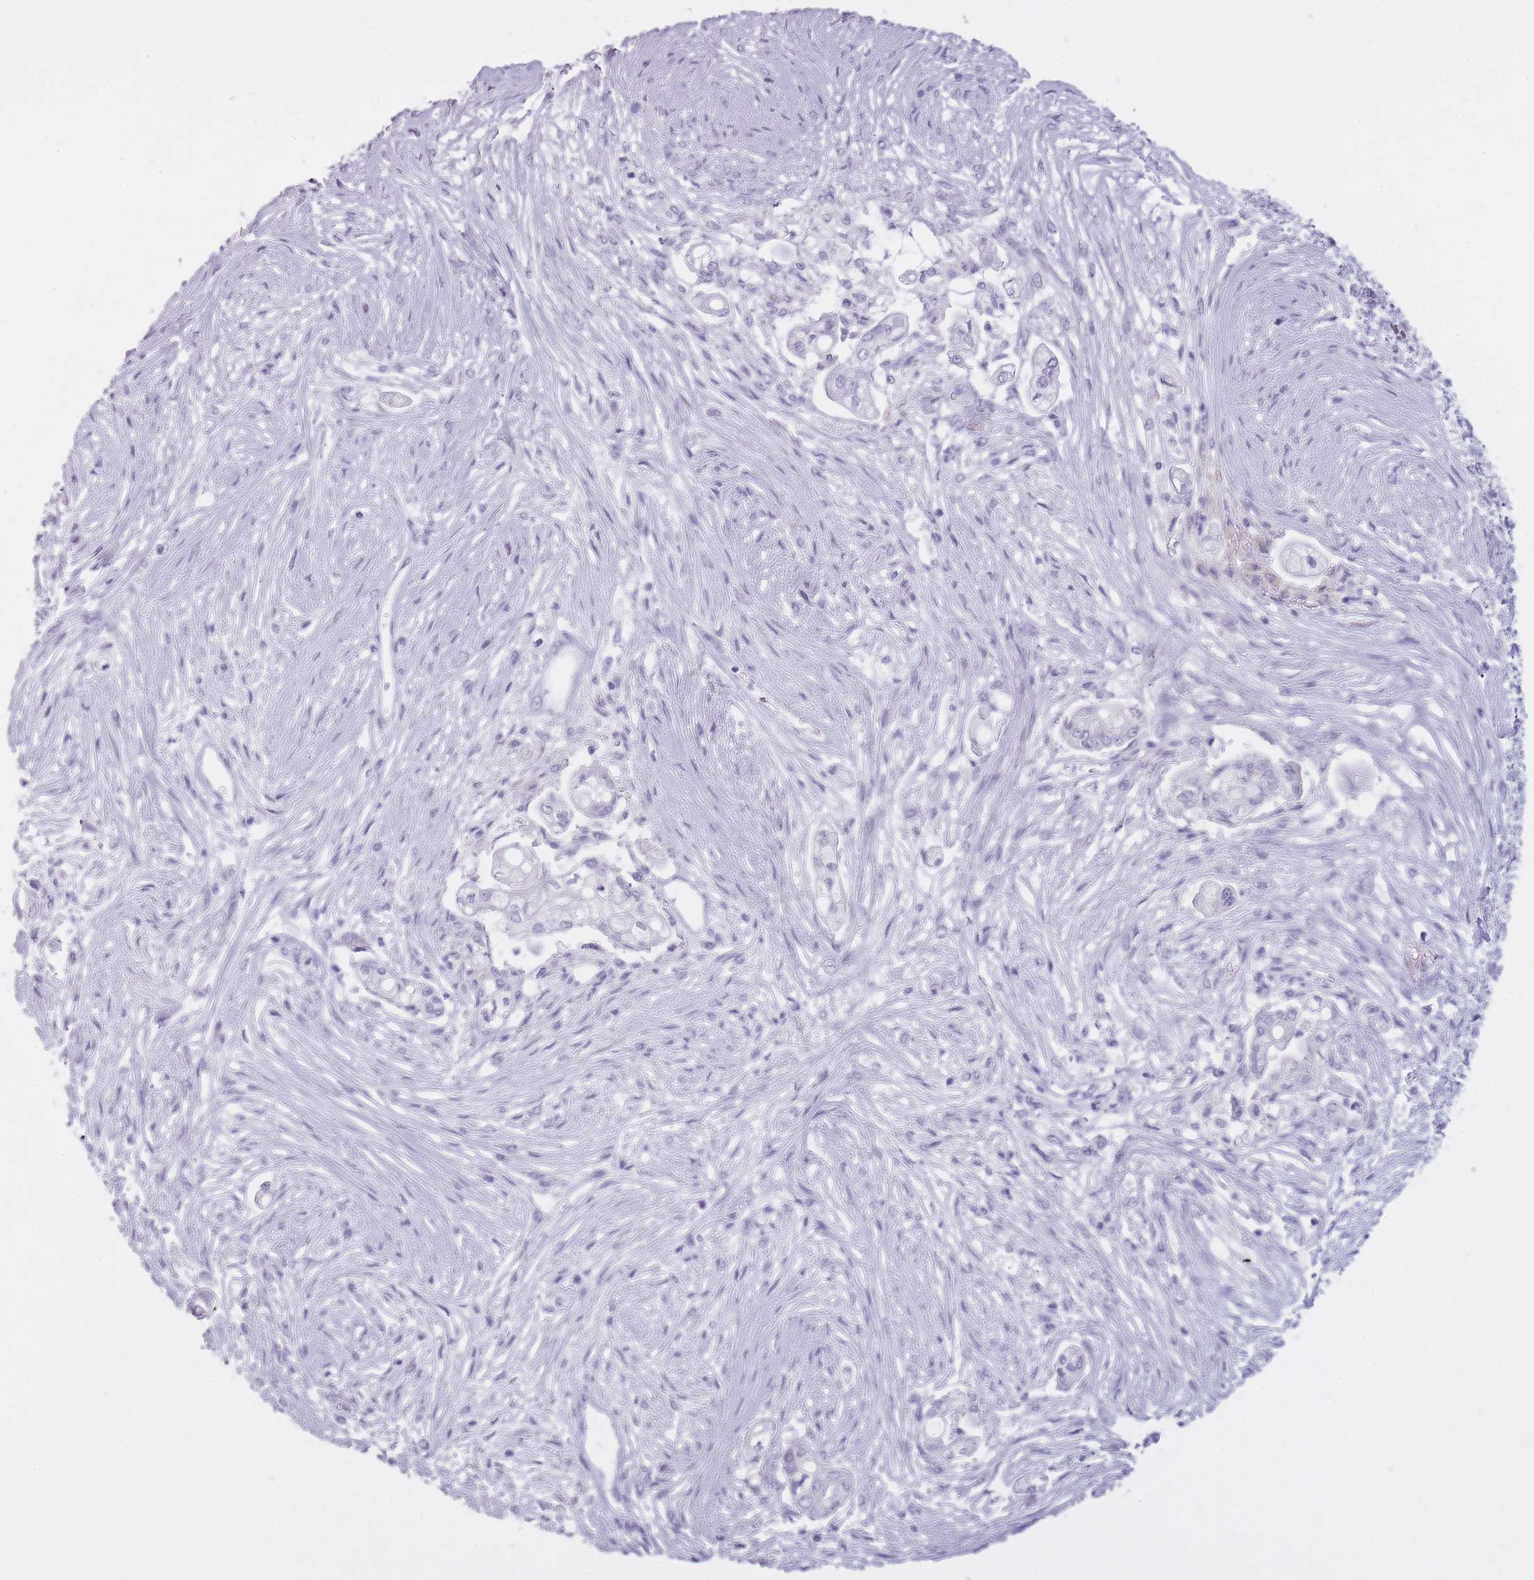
{"staining": {"intensity": "negative", "quantity": "none", "location": "none"}, "tissue": "pancreatic cancer", "cell_type": "Tumor cells", "image_type": "cancer", "snomed": [{"axis": "morphology", "description": "Adenocarcinoma, NOS"}, {"axis": "topography", "description": "Pancreas"}], "caption": "A histopathology image of pancreatic cancer (adenocarcinoma) stained for a protein displays no brown staining in tumor cells.", "gene": "GOLGA6D", "patient": {"sex": "female", "age": 69}}